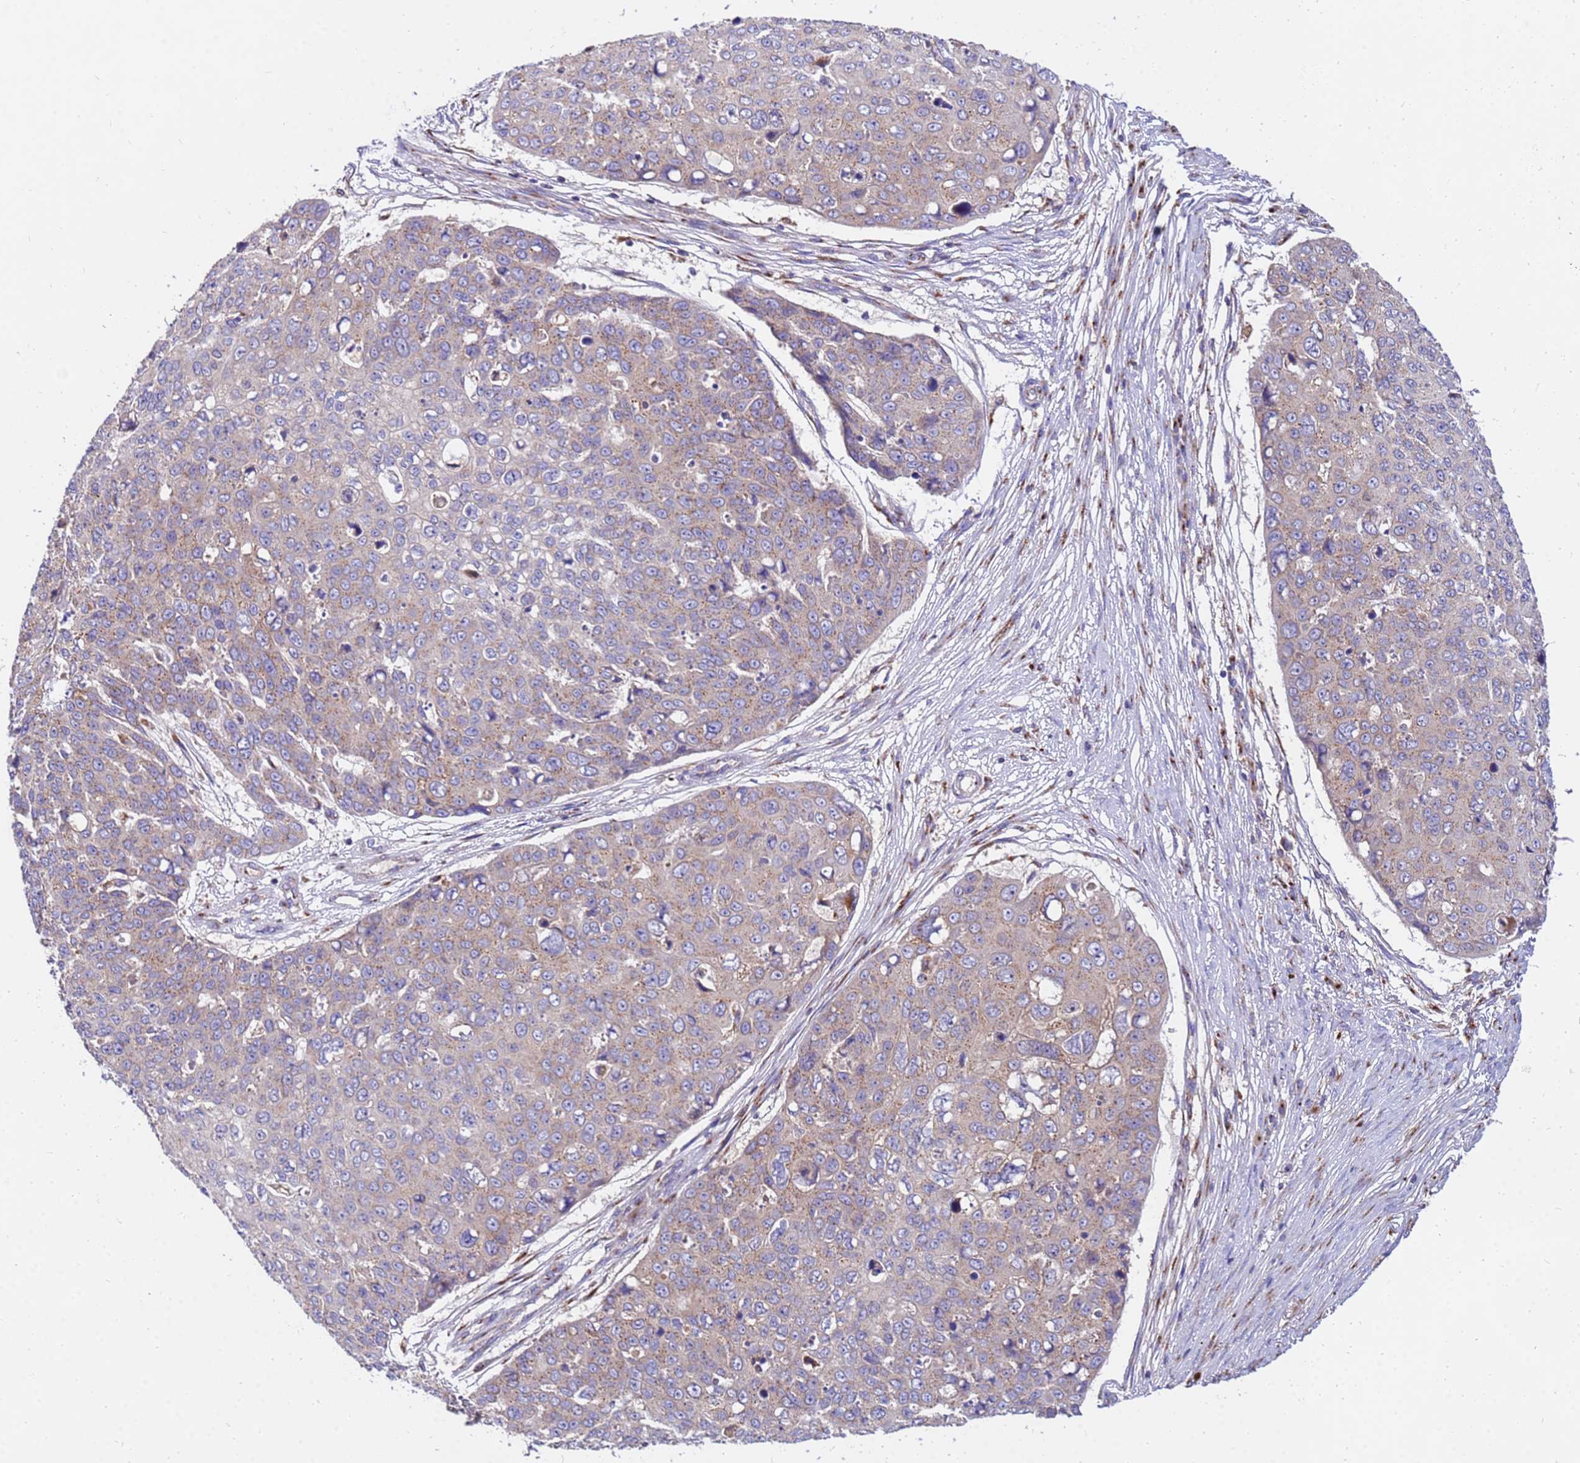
{"staining": {"intensity": "moderate", "quantity": "25%-75%", "location": "cytoplasmic/membranous"}, "tissue": "skin cancer", "cell_type": "Tumor cells", "image_type": "cancer", "snomed": [{"axis": "morphology", "description": "Squamous cell carcinoma, NOS"}, {"axis": "topography", "description": "Skin"}], "caption": "About 25%-75% of tumor cells in skin cancer exhibit moderate cytoplasmic/membranous protein expression as visualized by brown immunohistochemical staining.", "gene": "HPS3", "patient": {"sex": "male", "age": 71}}